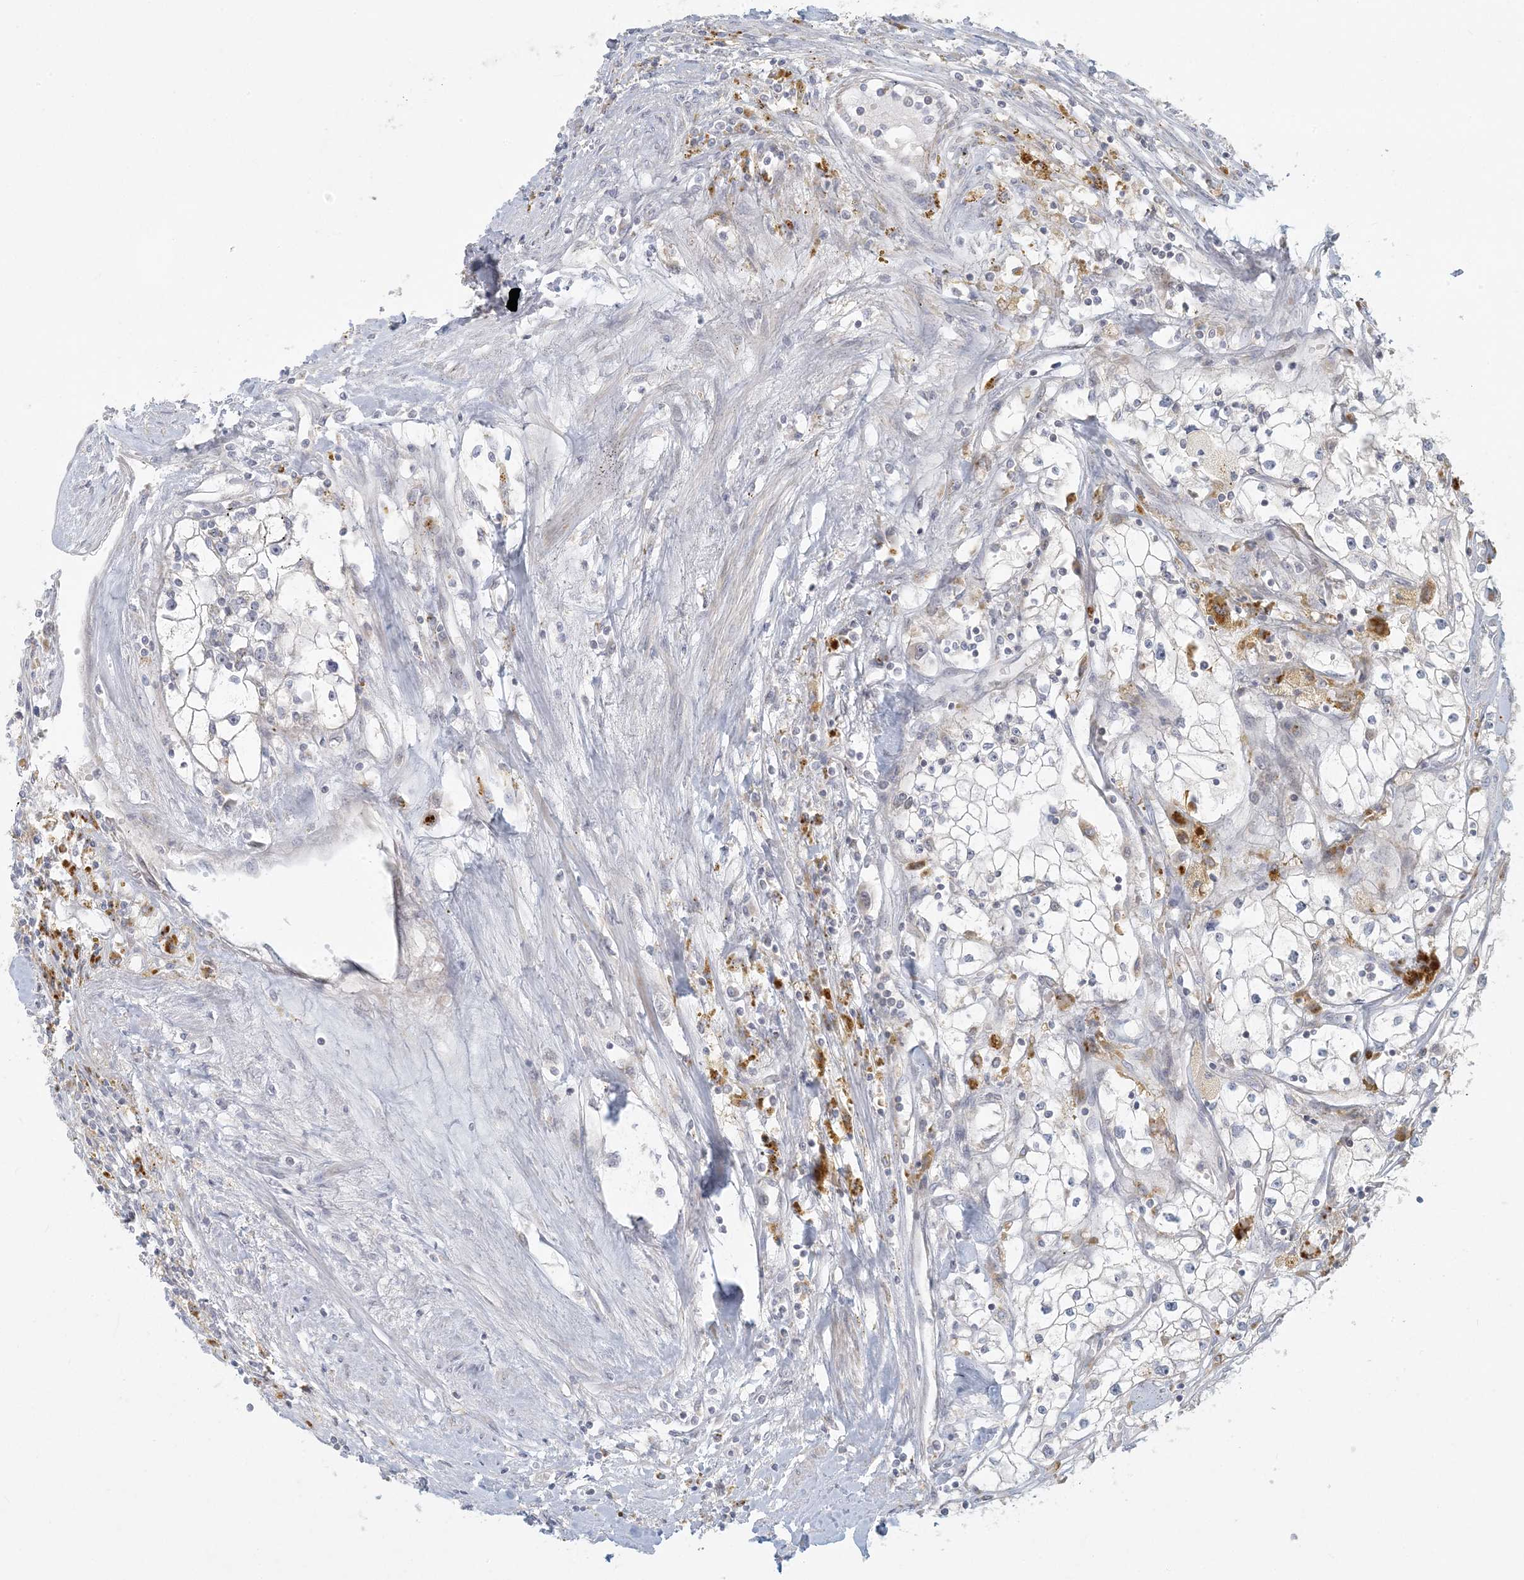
{"staining": {"intensity": "negative", "quantity": "none", "location": "none"}, "tissue": "renal cancer", "cell_type": "Tumor cells", "image_type": "cancer", "snomed": [{"axis": "morphology", "description": "Adenocarcinoma, NOS"}, {"axis": "topography", "description": "Kidney"}], "caption": "This is an IHC micrograph of human renal adenocarcinoma. There is no staining in tumor cells.", "gene": "MCAT", "patient": {"sex": "male", "age": 56}}